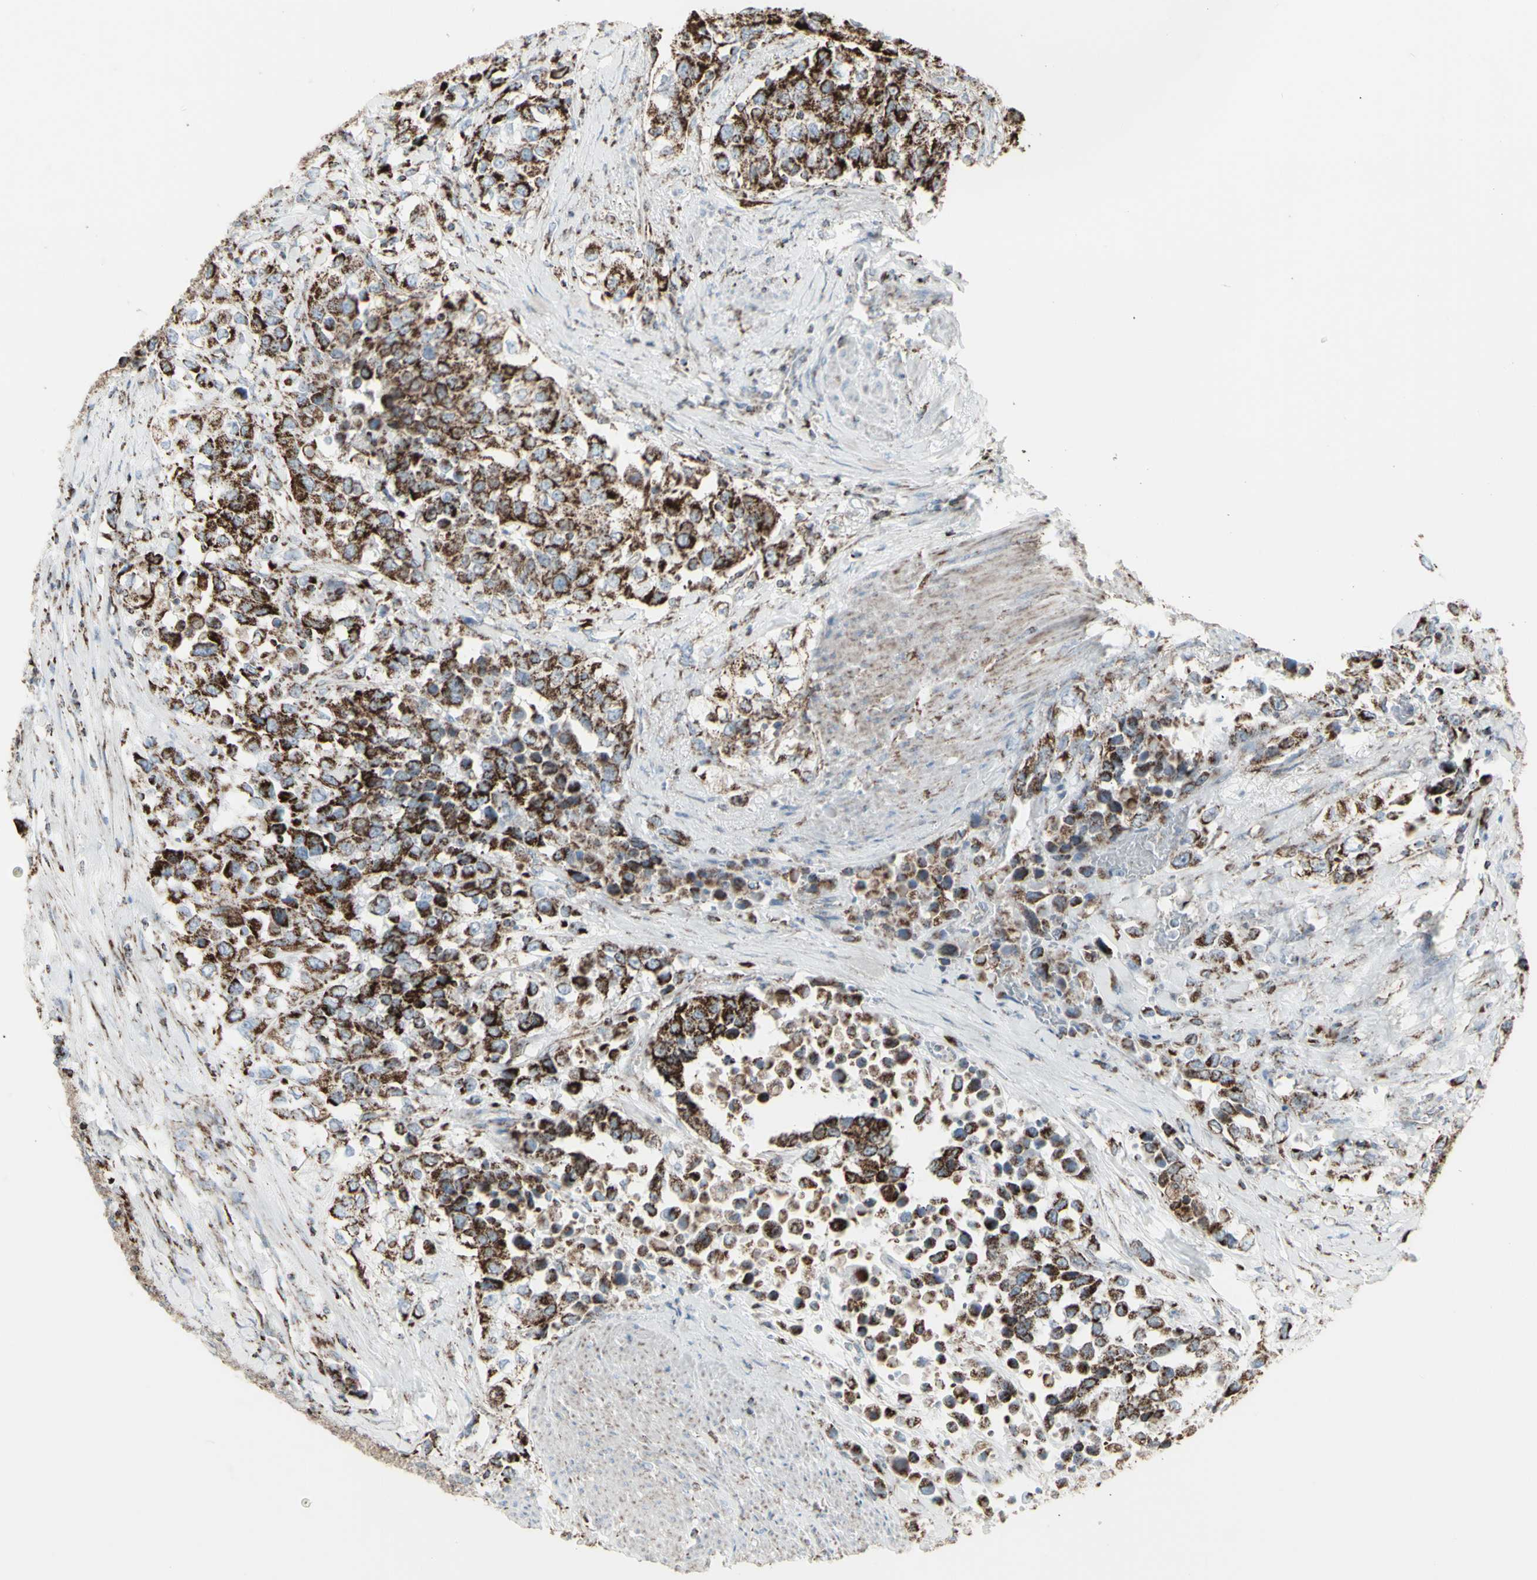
{"staining": {"intensity": "strong", "quantity": ">75%", "location": "cytoplasmic/membranous"}, "tissue": "urothelial cancer", "cell_type": "Tumor cells", "image_type": "cancer", "snomed": [{"axis": "morphology", "description": "Urothelial carcinoma, High grade"}, {"axis": "topography", "description": "Urinary bladder"}], "caption": "Immunohistochemical staining of high-grade urothelial carcinoma demonstrates high levels of strong cytoplasmic/membranous protein positivity in about >75% of tumor cells.", "gene": "PLGRKT", "patient": {"sex": "female", "age": 80}}